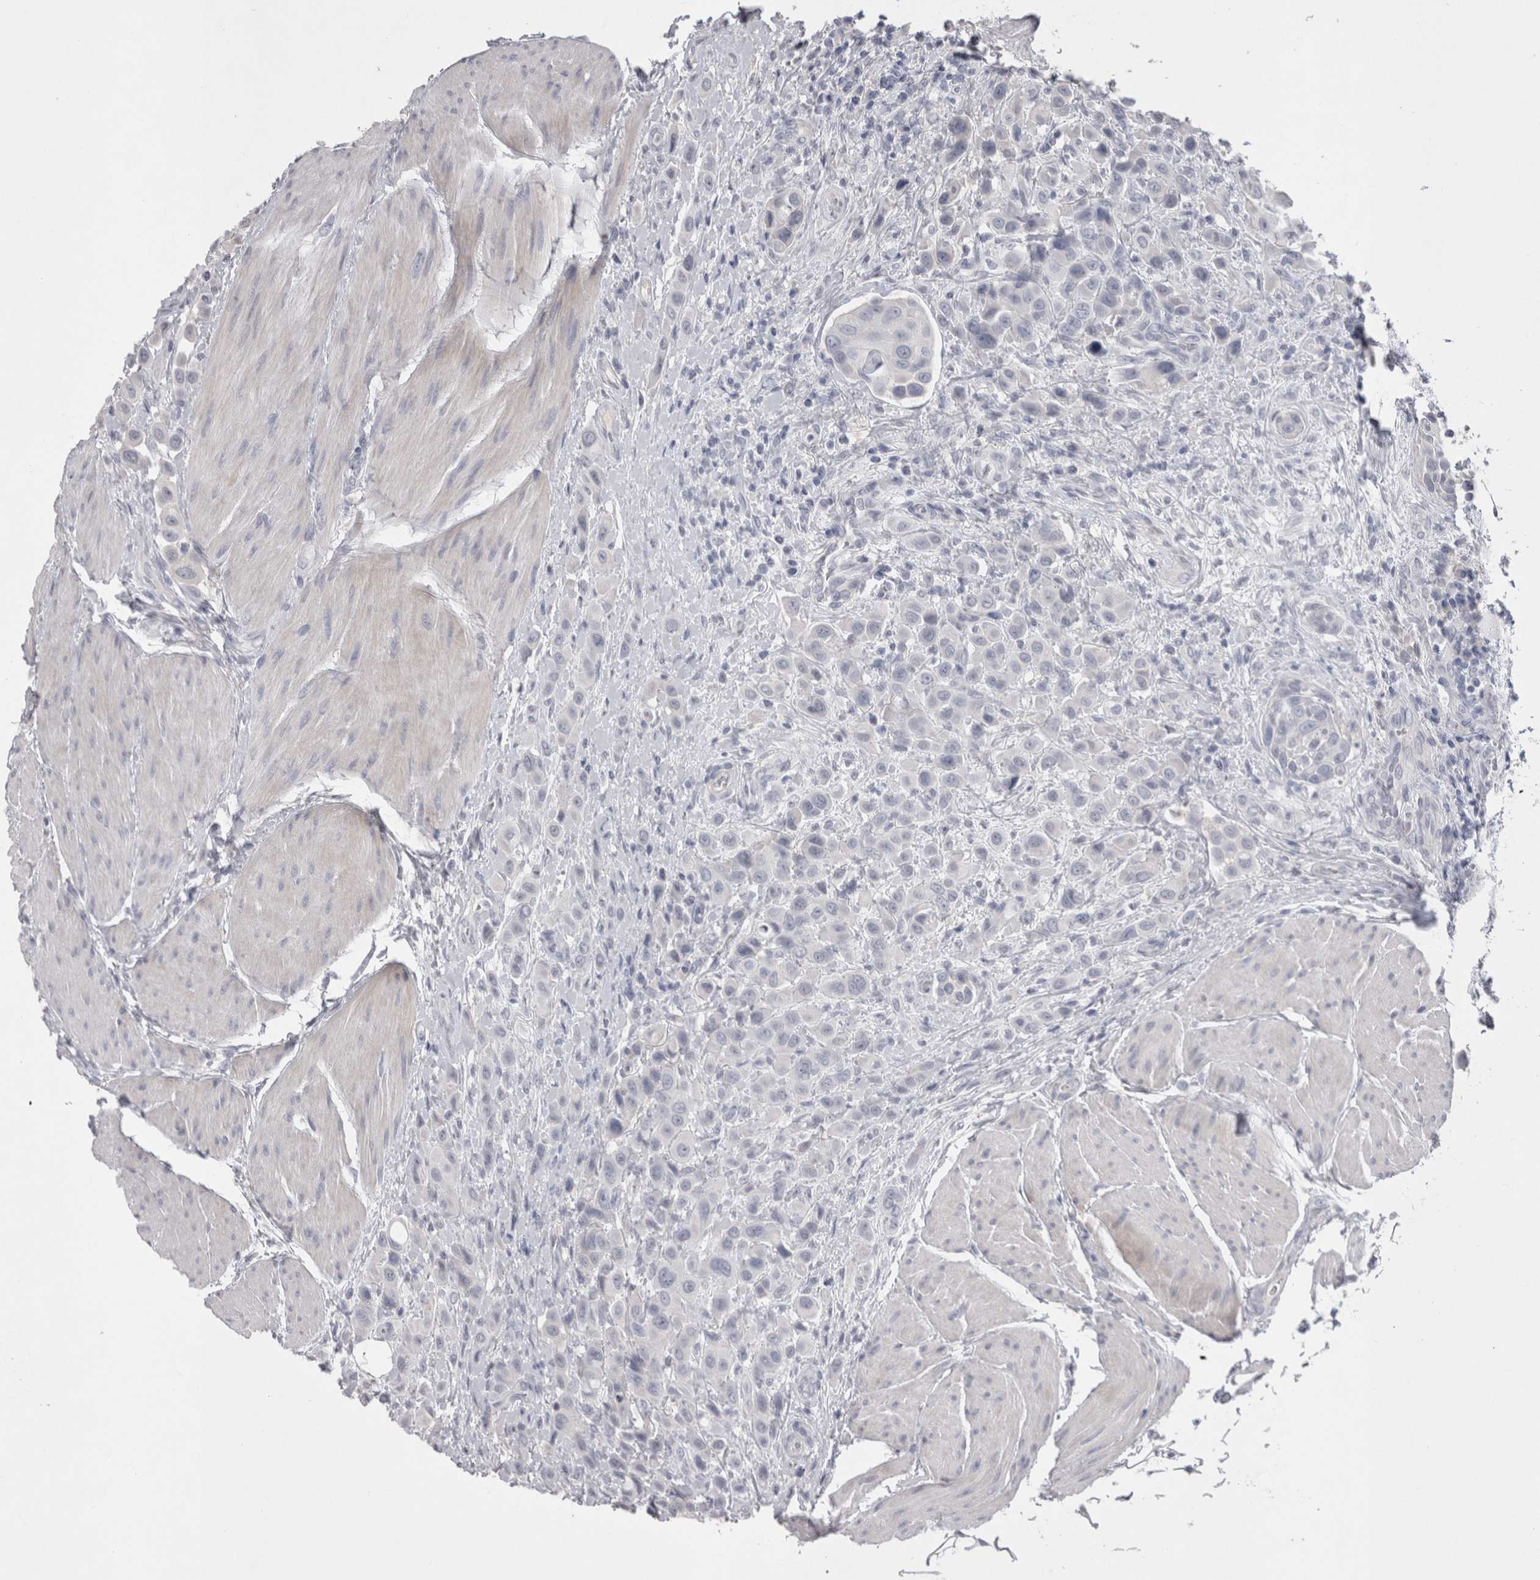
{"staining": {"intensity": "negative", "quantity": "none", "location": "none"}, "tissue": "urothelial cancer", "cell_type": "Tumor cells", "image_type": "cancer", "snomed": [{"axis": "morphology", "description": "Urothelial carcinoma, High grade"}, {"axis": "topography", "description": "Urinary bladder"}], "caption": "Tumor cells show no significant protein positivity in urothelial cancer.", "gene": "ADAM2", "patient": {"sex": "male", "age": 50}}